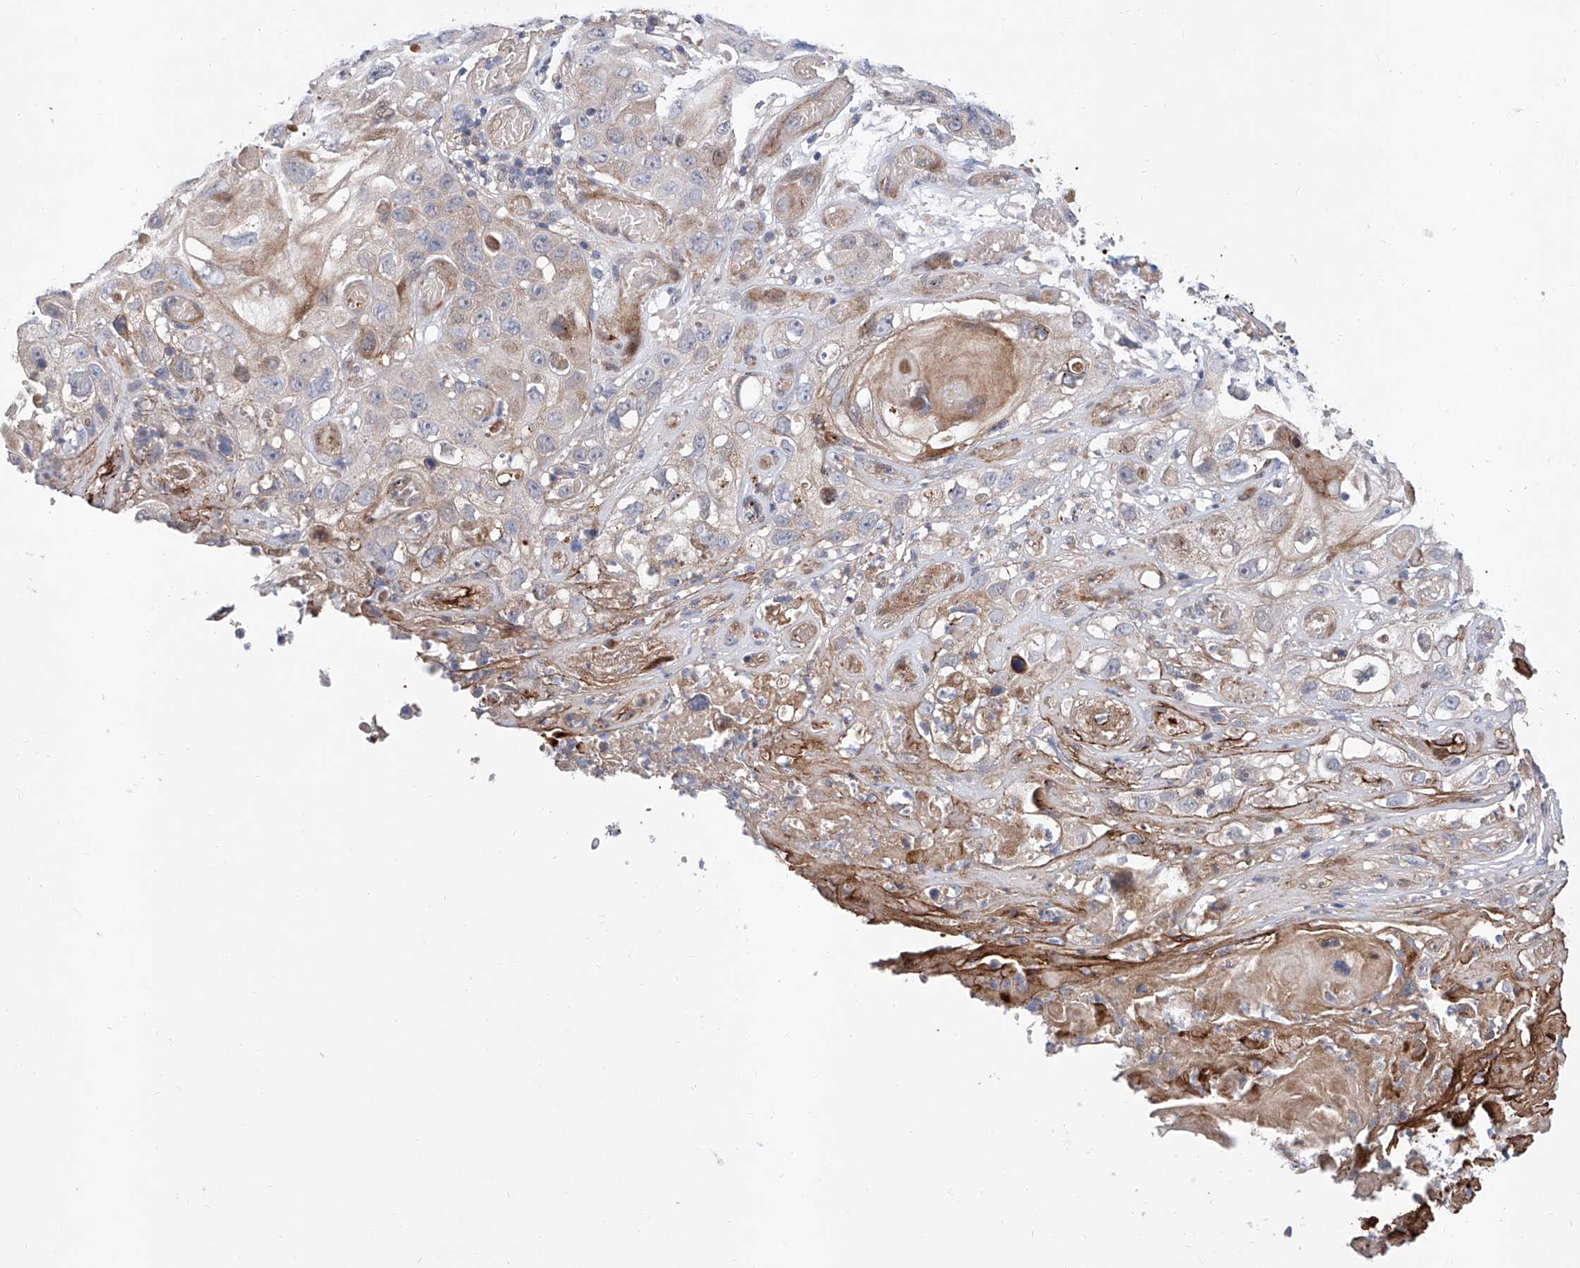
{"staining": {"intensity": "weak", "quantity": "<25%", "location": "cytoplasmic/membranous"}, "tissue": "skin cancer", "cell_type": "Tumor cells", "image_type": "cancer", "snomed": [{"axis": "morphology", "description": "Squamous cell carcinoma, NOS"}, {"axis": "topography", "description": "Skin"}], "caption": "DAB (3,3'-diaminobenzidine) immunohistochemical staining of skin cancer (squamous cell carcinoma) reveals no significant expression in tumor cells.", "gene": "FUCA2", "patient": {"sex": "male", "age": 55}}